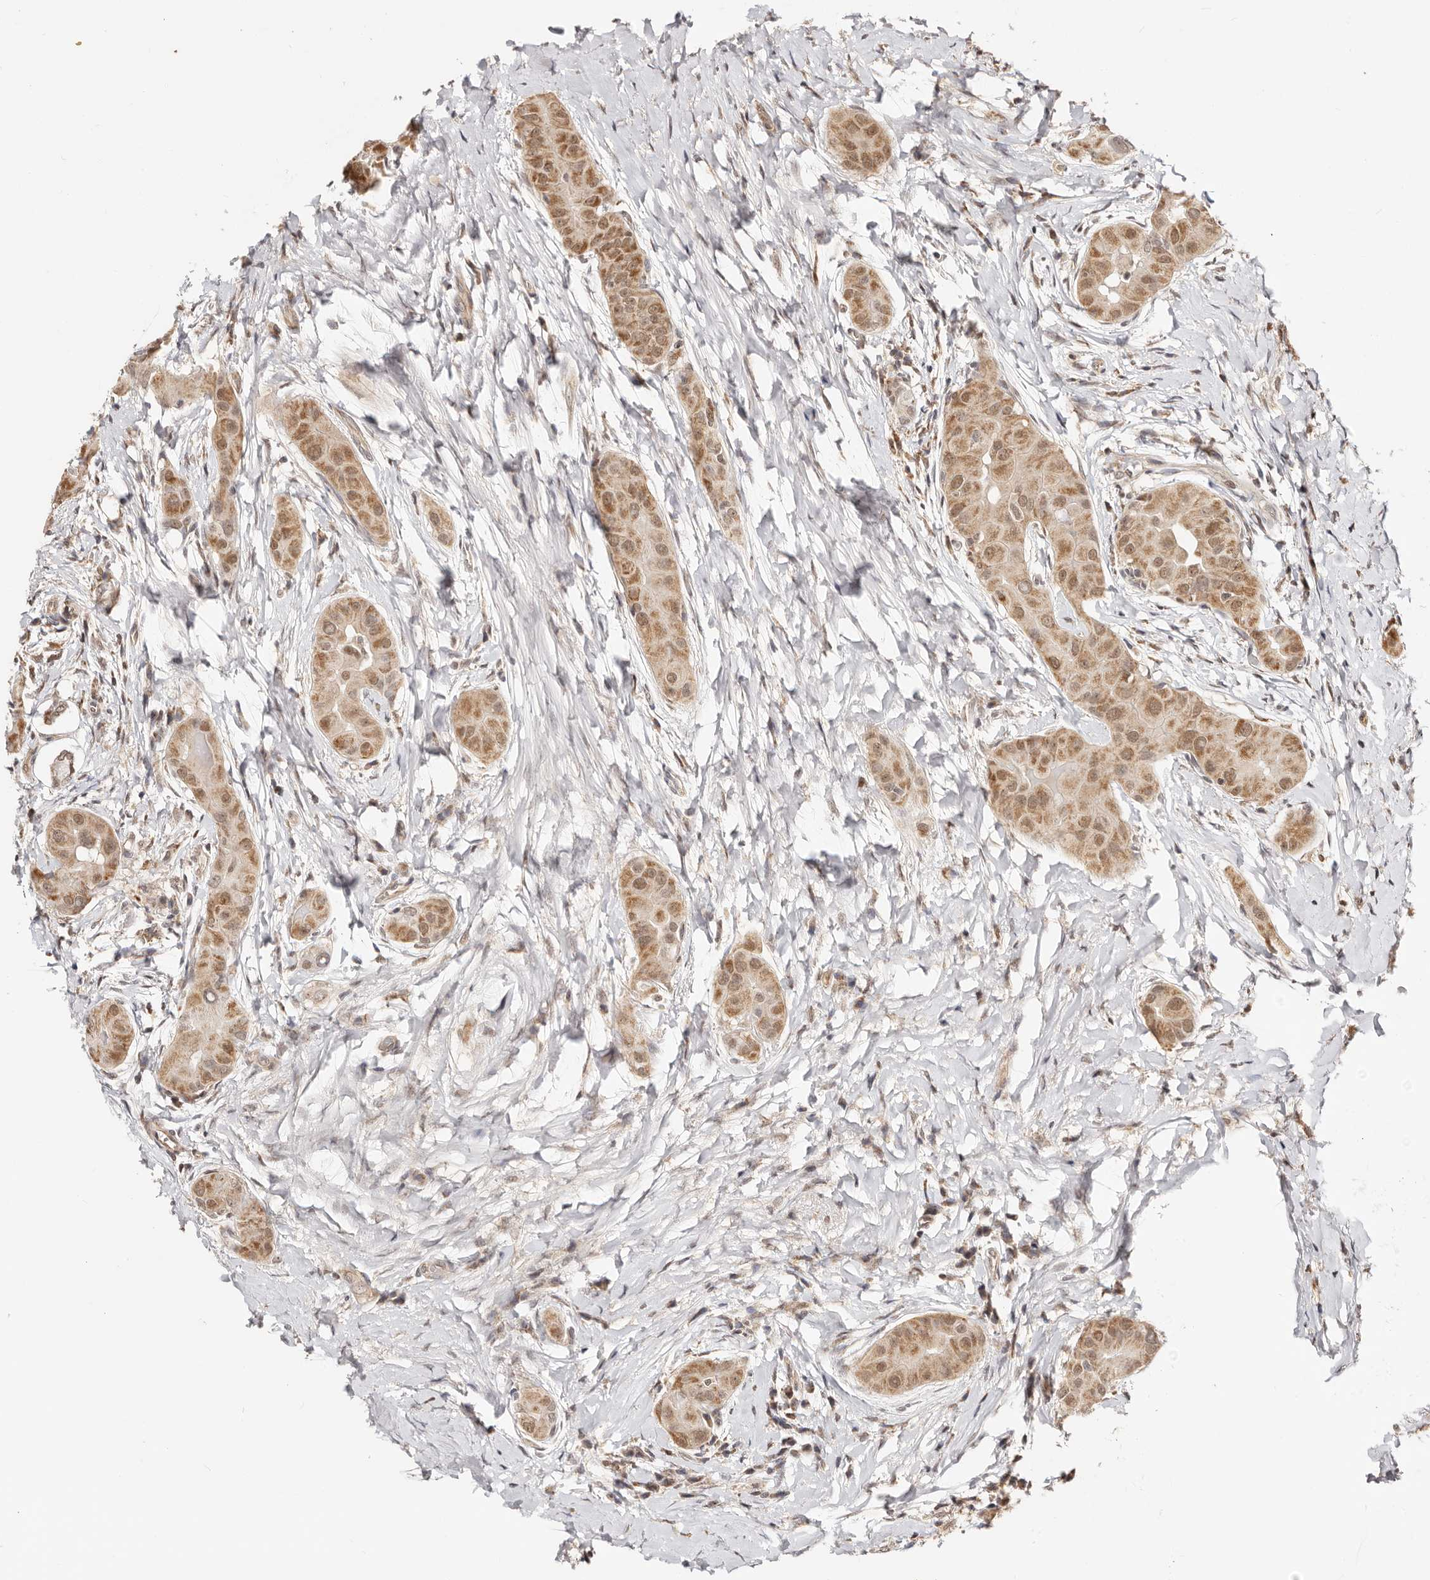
{"staining": {"intensity": "moderate", "quantity": ">75%", "location": "cytoplasmic/membranous"}, "tissue": "thyroid cancer", "cell_type": "Tumor cells", "image_type": "cancer", "snomed": [{"axis": "morphology", "description": "Papillary adenocarcinoma, NOS"}, {"axis": "topography", "description": "Thyroid gland"}], "caption": "About >75% of tumor cells in thyroid cancer (papillary adenocarcinoma) show moderate cytoplasmic/membranous protein positivity as visualized by brown immunohistochemical staining.", "gene": "CTNNBL1", "patient": {"sex": "male", "age": 33}}